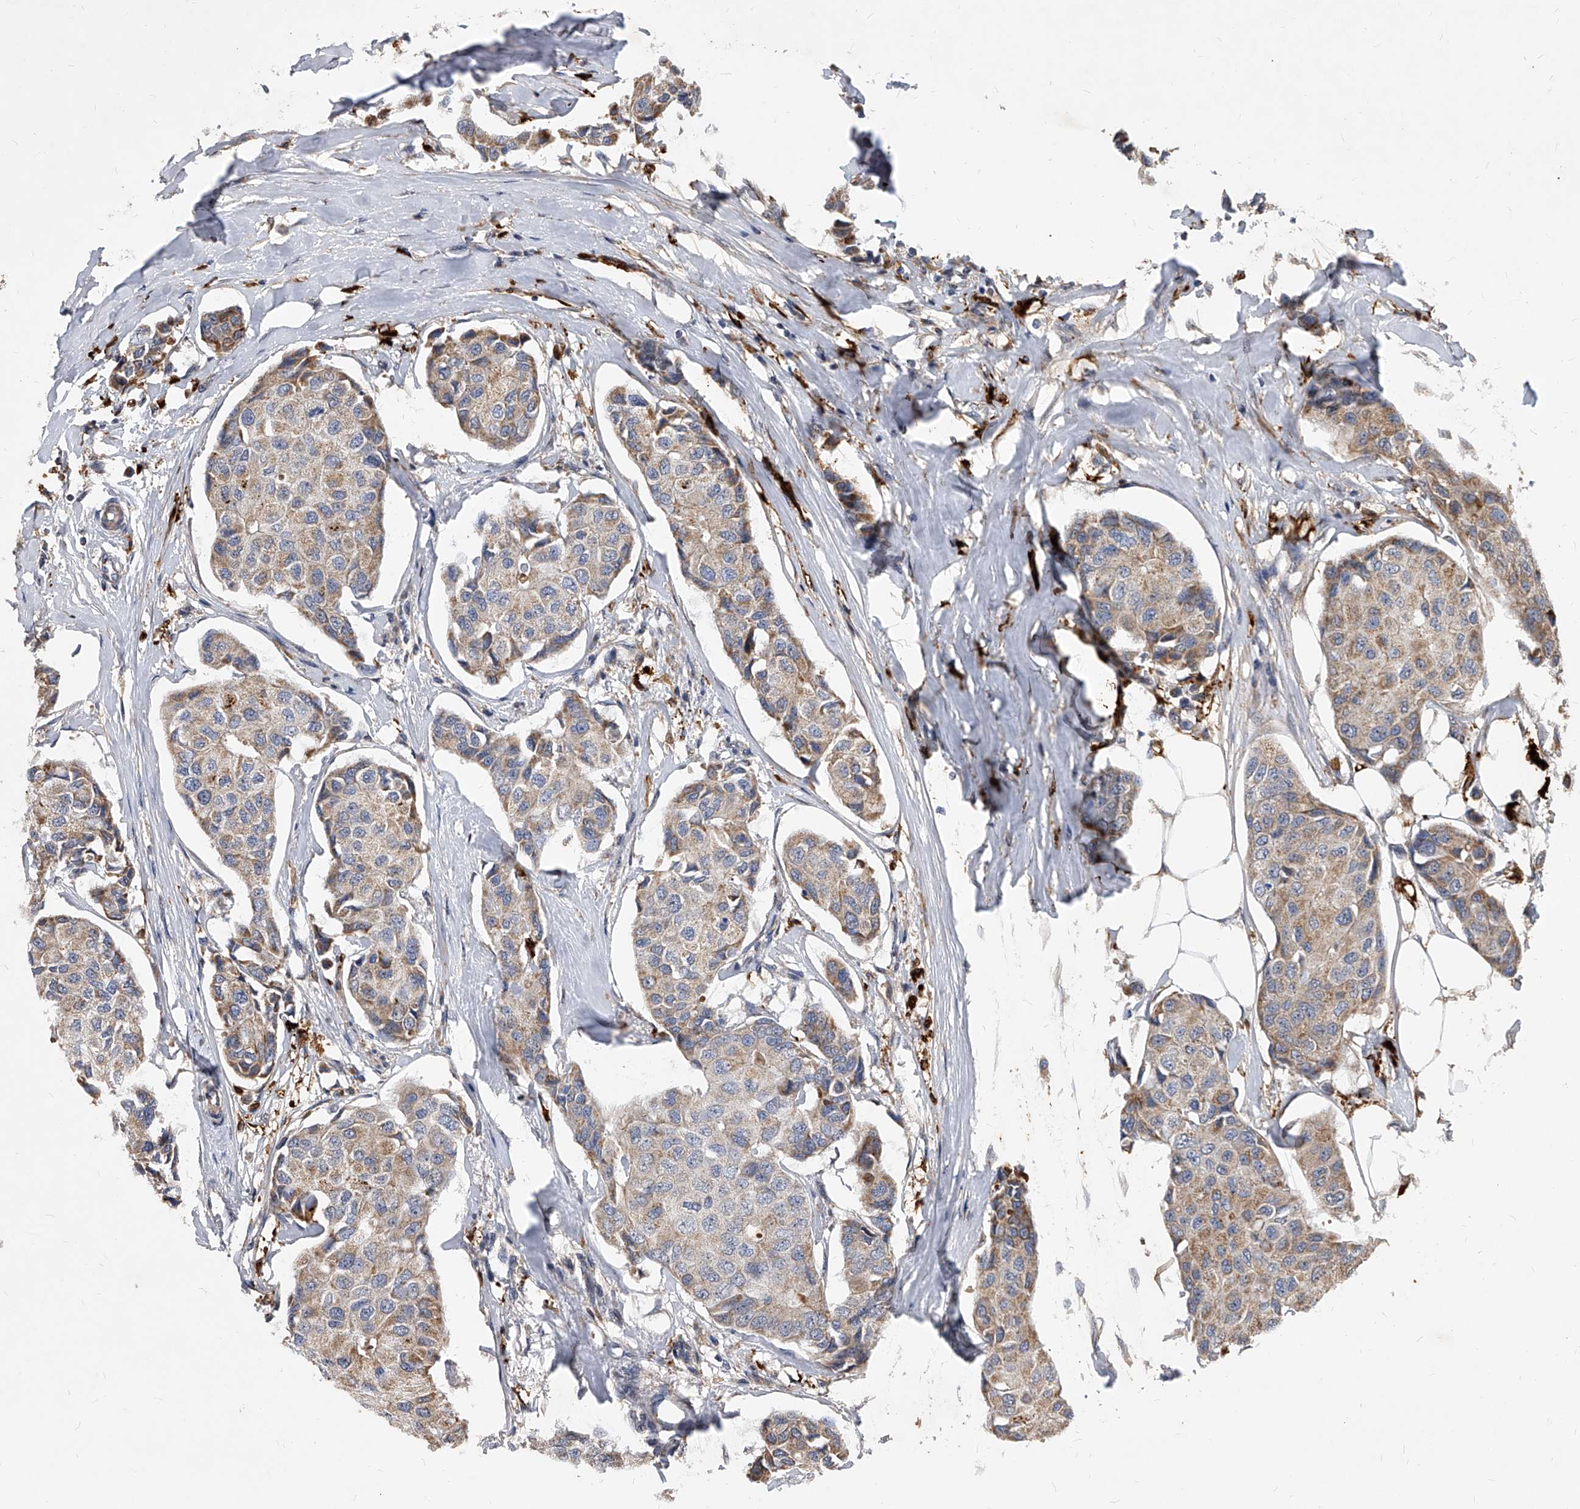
{"staining": {"intensity": "weak", "quantity": "25%-75%", "location": "cytoplasmic/membranous"}, "tissue": "breast cancer", "cell_type": "Tumor cells", "image_type": "cancer", "snomed": [{"axis": "morphology", "description": "Duct carcinoma"}, {"axis": "topography", "description": "Breast"}], "caption": "Protein staining exhibits weak cytoplasmic/membranous expression in about 25%-75% of tumor cells in breast cancer. (DAB (3,3'-diaminobenzidine) = brown stain, brightfield microscopy at high magnification).", "gene": "SOBP", "patient": {"sex": "female", "age": 80}}